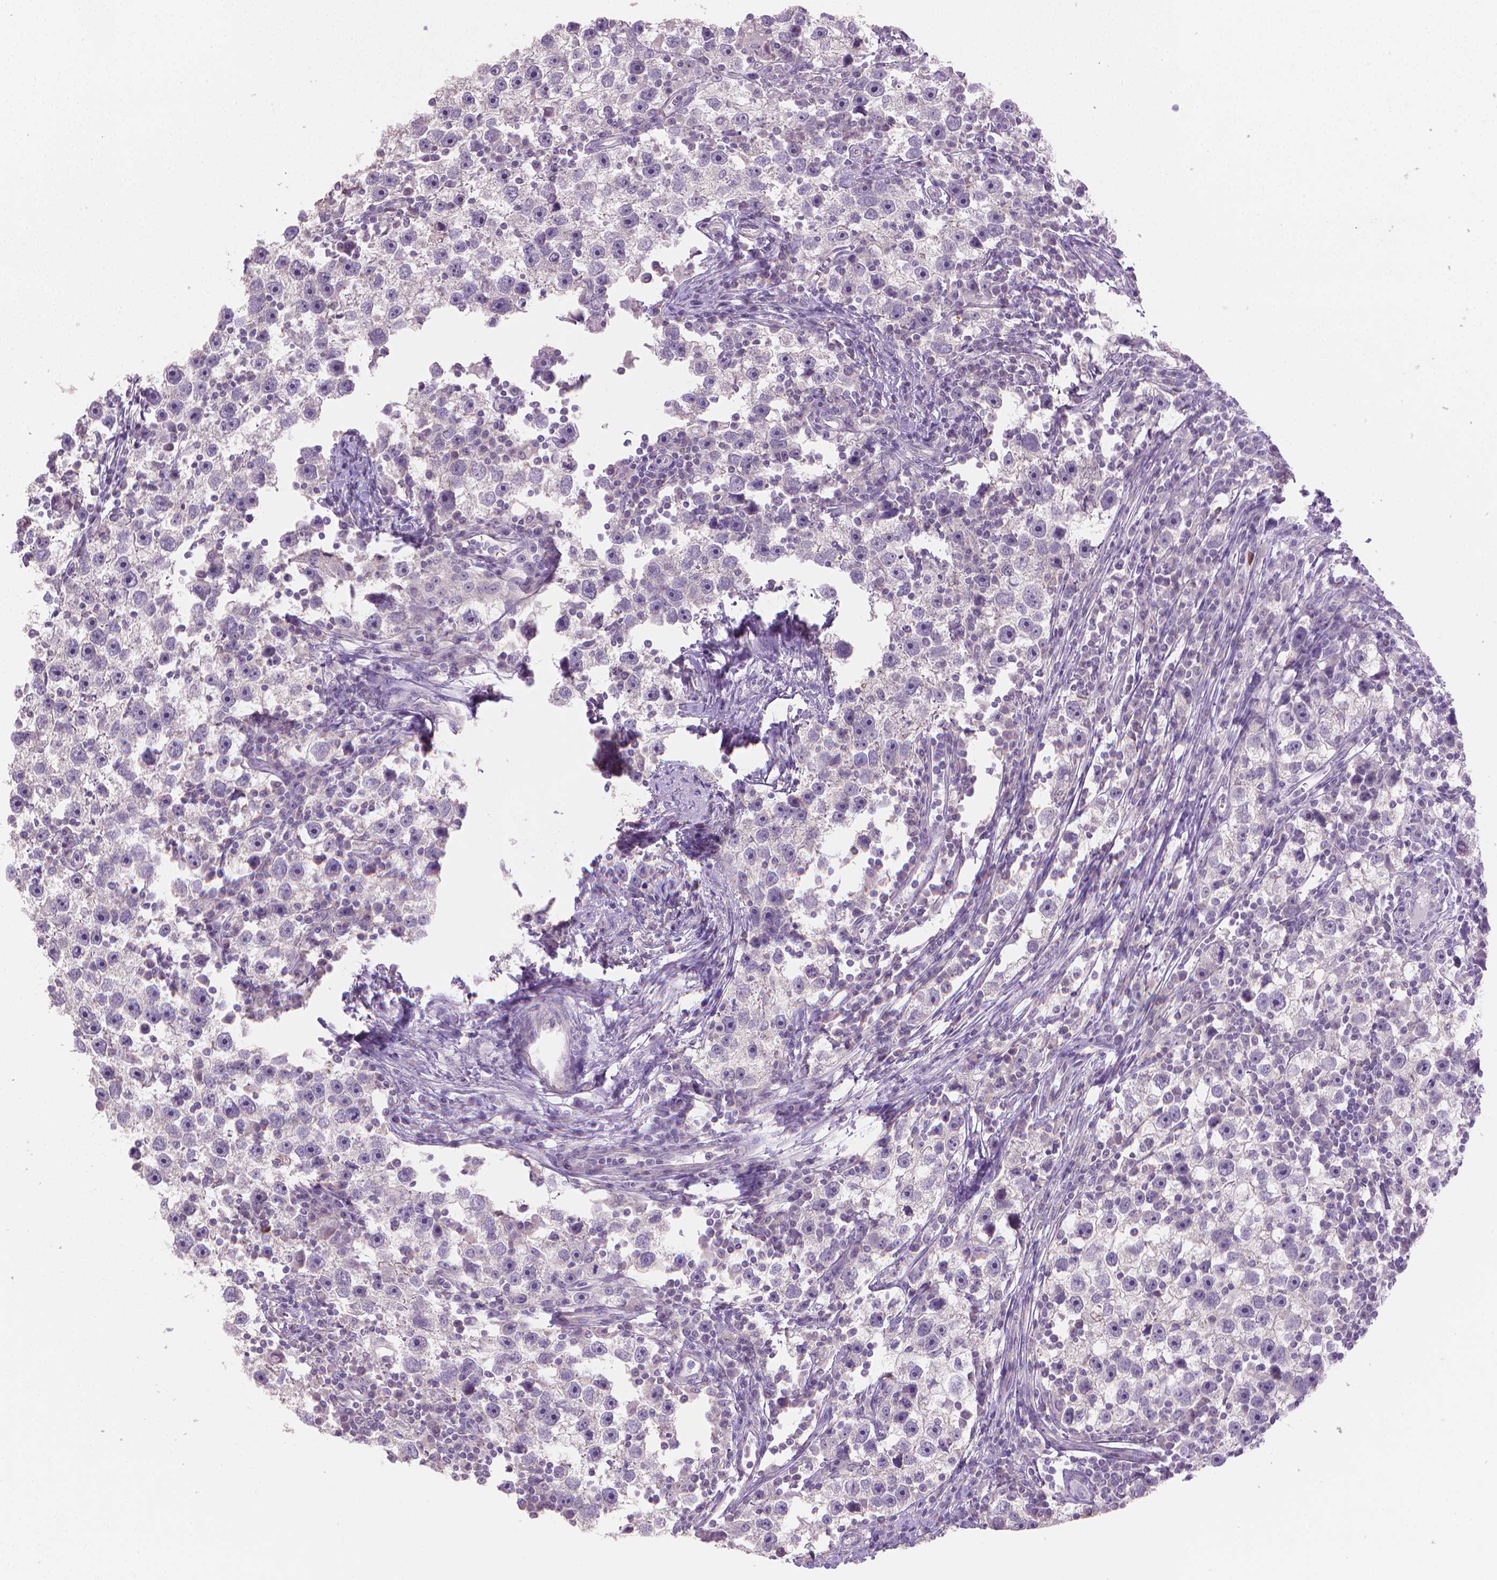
{"staining": {"intensity": "negative", "quantity": "none", "location": "none"}, "tissue": "testis cancer", "cell_type": "Tumor cells", "image_type": "cancer", "snomed": [{"axis": "morphology", "description": "Seminoma, NOS"}, {"axis": "topography", "description": "Testis"}], "caption": "Tumor cells show no significant protein positivity in testis cancer. (Brightfield microscopy of DAB (3,3'-diaminobenzidine) immunohistochemistry at high magnification).", "gene": "CATIP", "patient": {"sex": "male", "age": 30}}